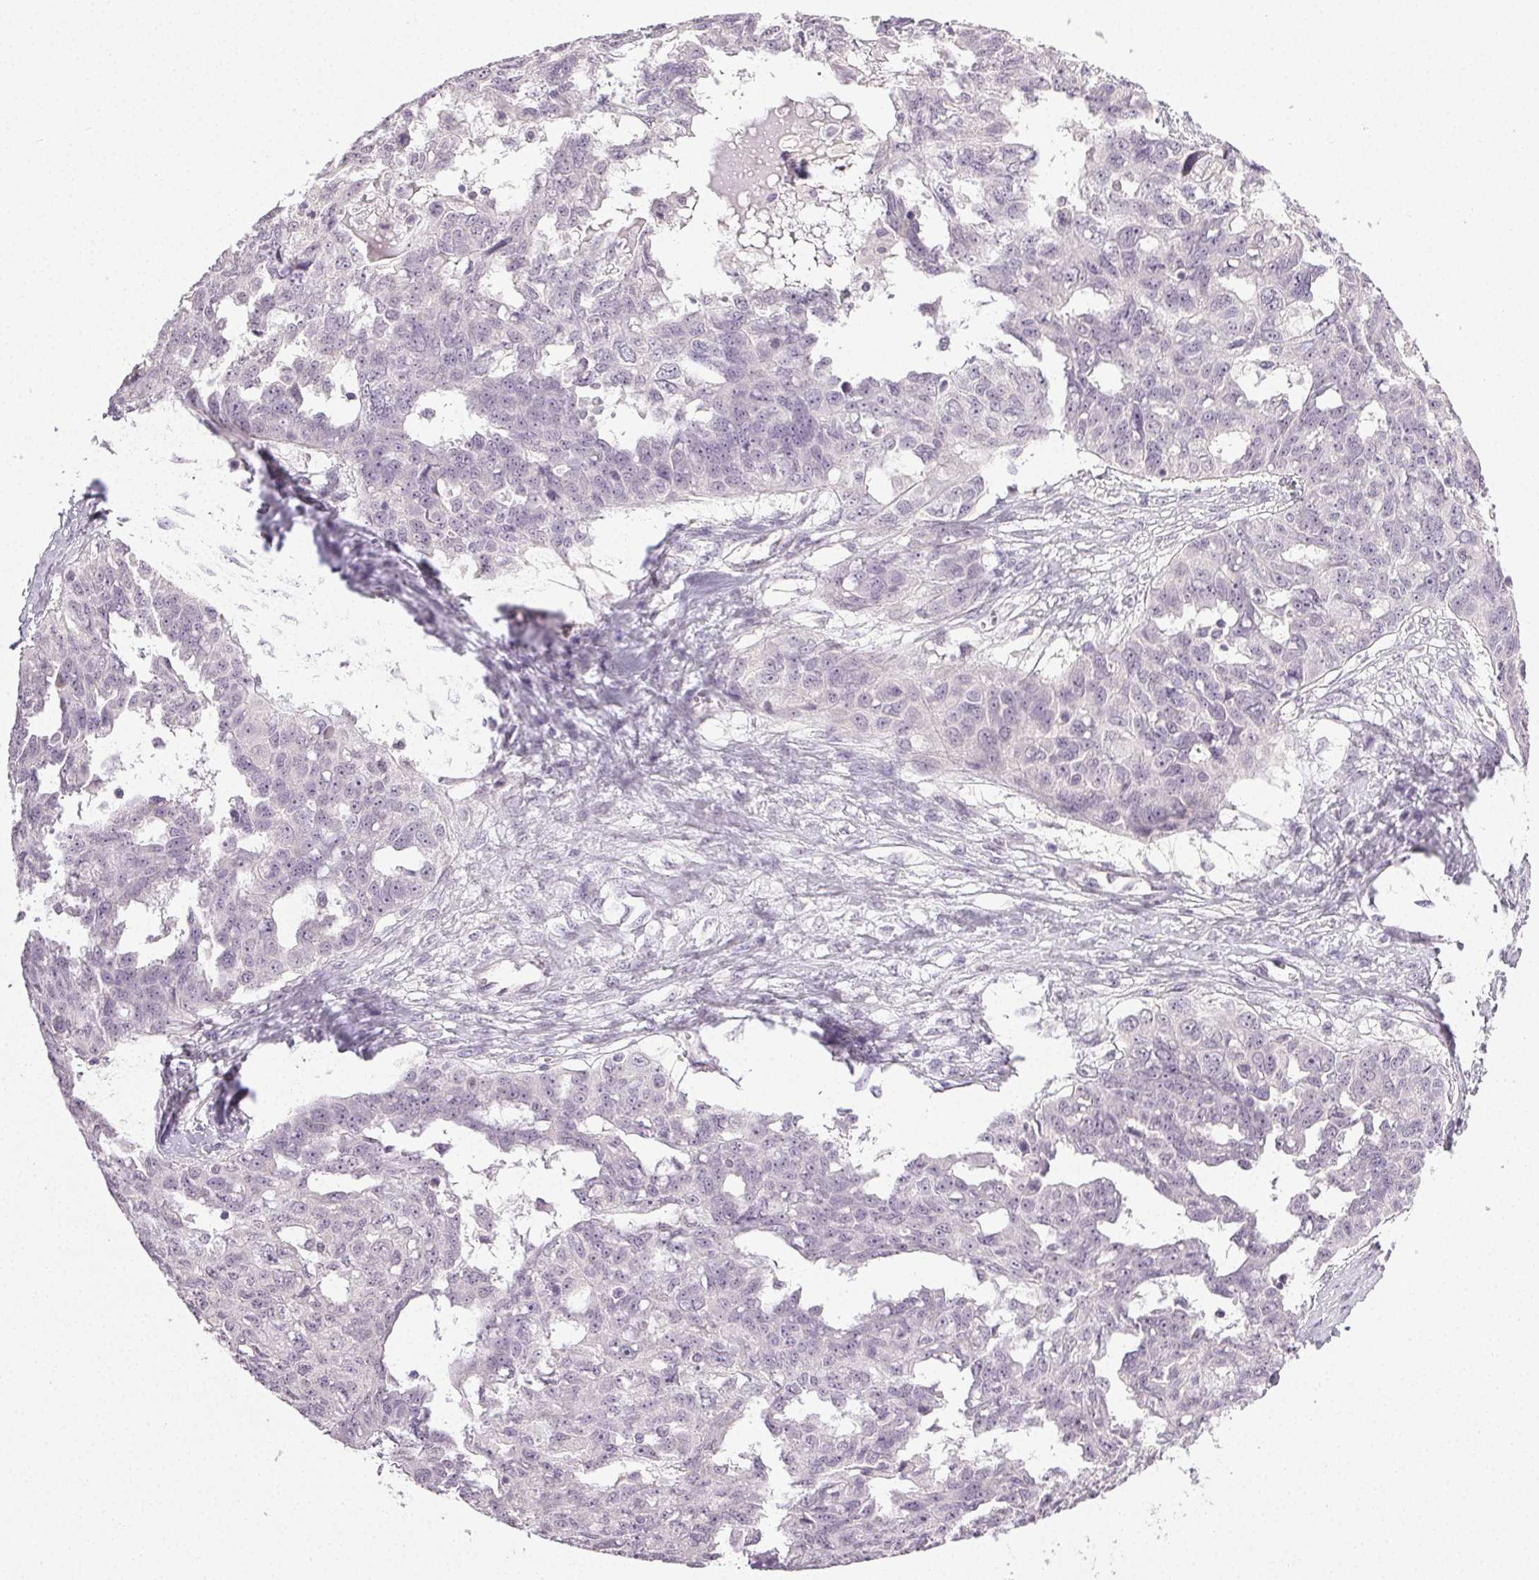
{"staining": {"intensity": "negative", "quantity": "none", "location": "none"}, "tissue": "ovarian cancer", "cell_type": "Tumor cells", "image_type": "cancer", "snomed": [{"axis": "morphology", "description": "Carcinoma, endometroid"}, {"axis": "topography", "description": "Ovary"}], "caption": "The histopathology image exhibits no staining of tumor cells in ovarian cancer. (DAB immunohistochemistry visualized using brightfield microscopy, high magnification).", "gene": "PLCB1", "patient": {"sex": "female", "age": 70}}